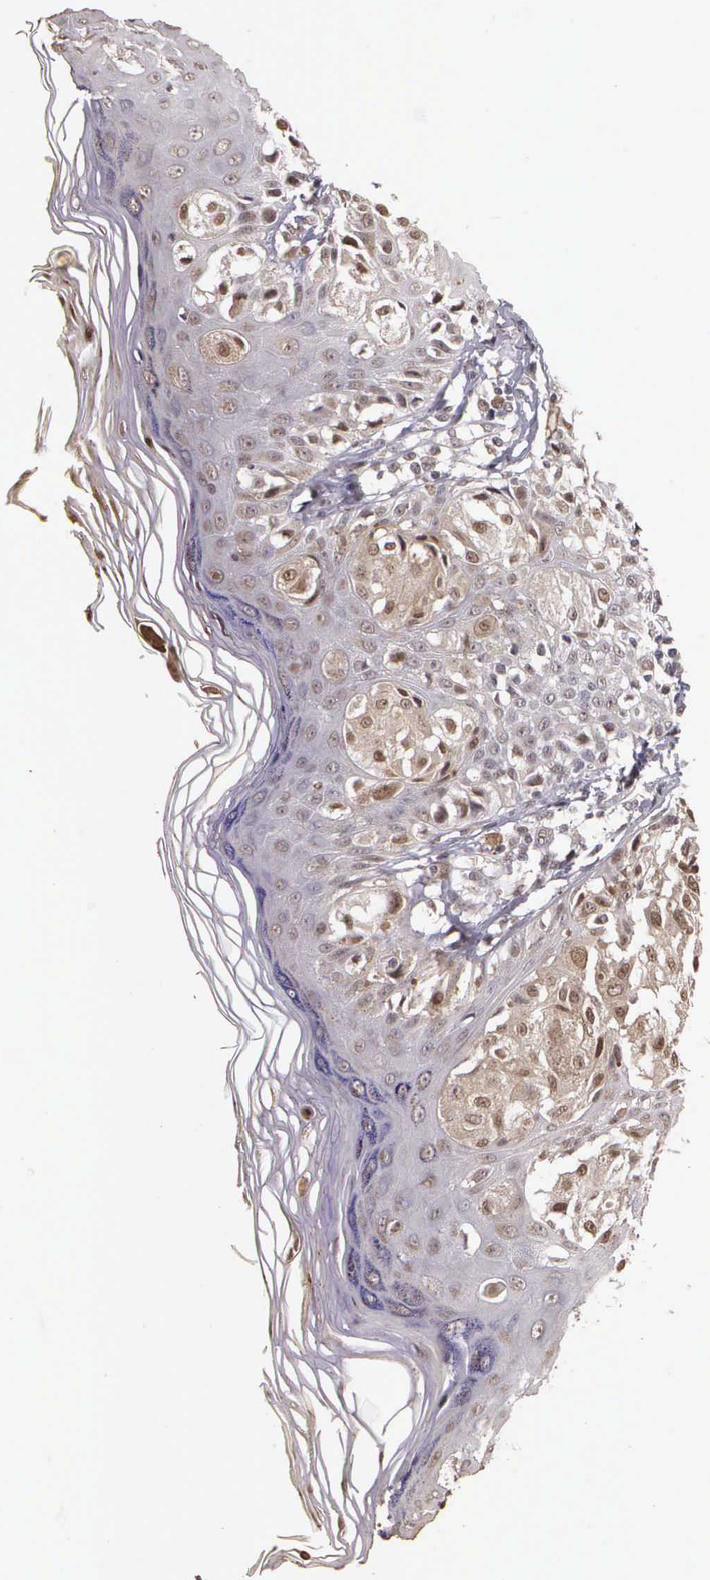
{"staining": {"intensity": "weak", "quantity": "25%-75%", "location": "nuclear"}, "tissue": "melanoma", "cell_type": "Tumor cells", "image_type": "cancer", "snomed": [{"axis": "morphology", "description": "Malignant melanoma, NOS"}, {"axis": "topography", "description": "Skin"}], "caption": "Immunohistochemical staining of human melanoma reveals low levels of weak nuclear protein positivity in approximately 25%-75% of tumor cells.", "gene": "ARMCX5", "patient": {"sex": "female", "age": 55}}